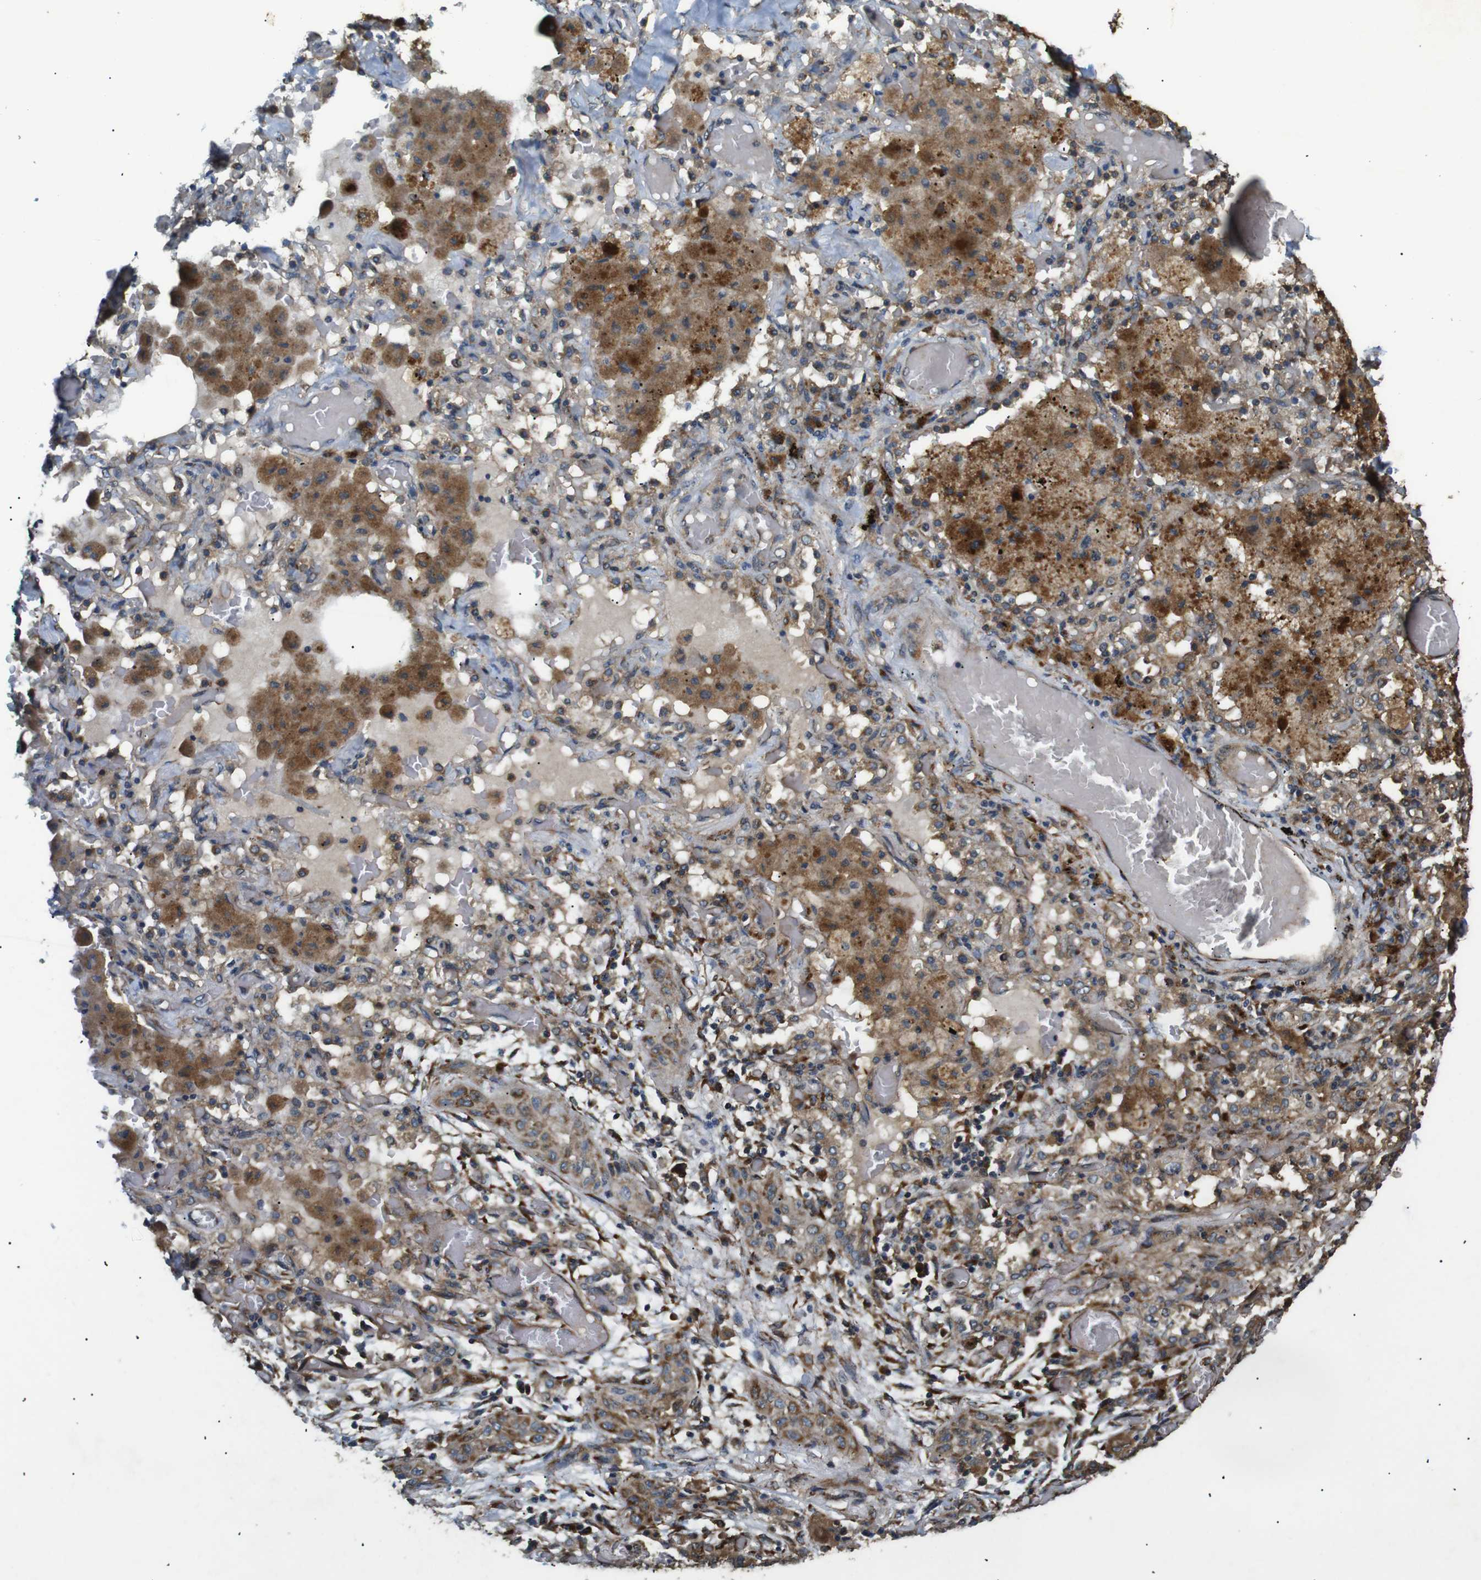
{"staining": {"intensity": "moderate", "quantity": ">75%", "location": "cytoplasmic/membranous"}, "tissue": "lung cancer", "cell_type": "Tumor cells", "image_type": "cancer", "snomed": [{"axis": "morphology", "description": "Squamous cell carcinoma, NOS"}, {"axis": "topography", "description": "Lung"}], "caption": "Moderate cytoplasmic/membranous protein expression is present in approximately >75% of tumor cells in squamous cell carcinoma (lung).", "gene": "ARHGAP24", "patient": {"sex": "female", "age": 47}}